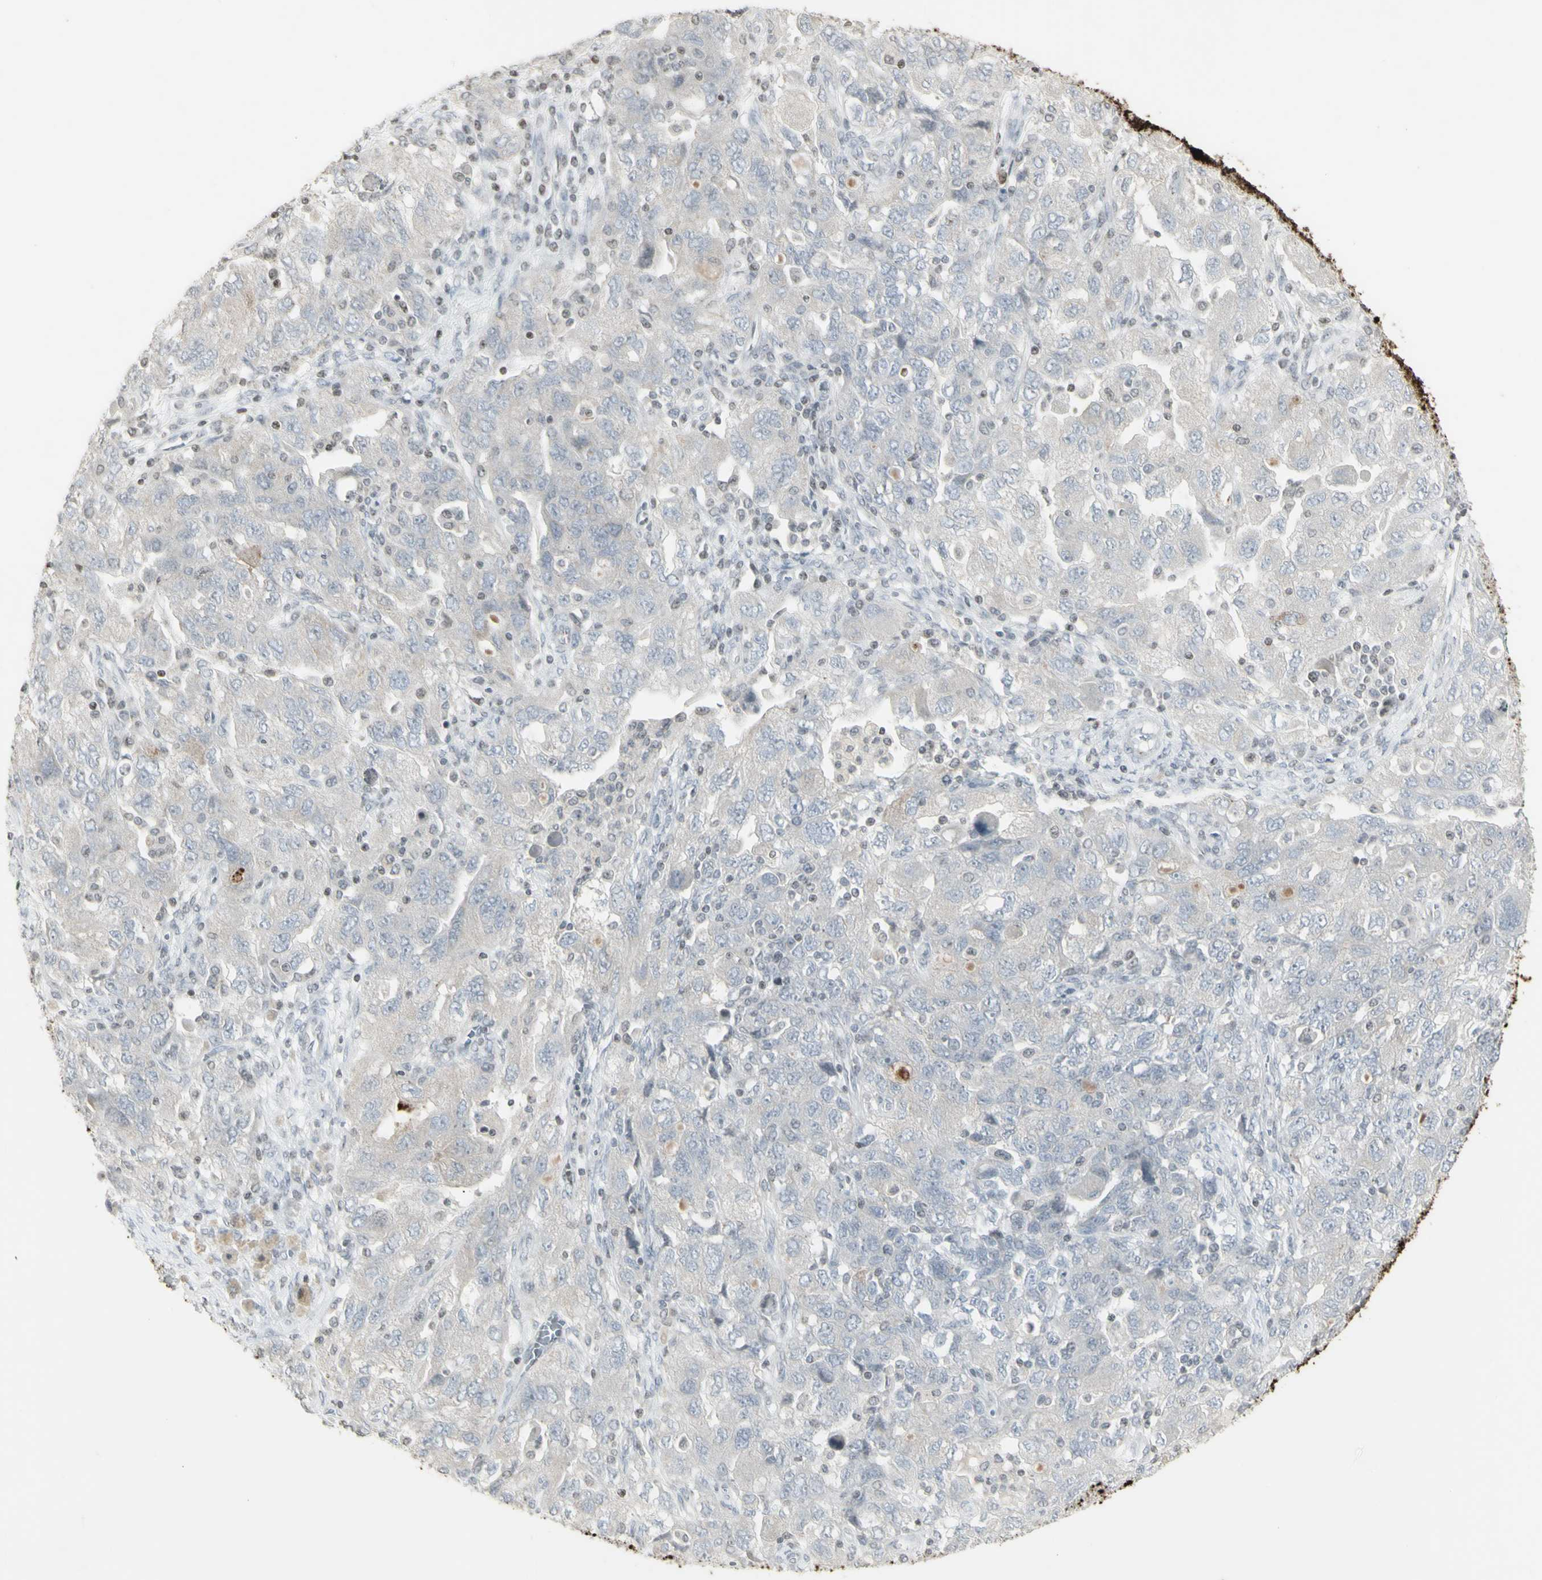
{"staining": {"intensity": "negative", "quantity": "none", "location": "none"}, "tissue": "ovarian cancer", "cell_type": "Tumor cells", "image_type": "cancer", "snomed": [{"axis": "morphology", "description": "Carcinoma, NOS"}, {"axis": "morphology", "description": "Cystadenocarcinoma, serous, NOS"}, {"axis": "topography", "description": "Ovary"}], "caption": "Immunohistochemistry (IHC) photomicrograph of neoplastic tissue: human ovarian cancer (carcinoma) stained with DAB (3,3'-diaminobenzidine) demonstrates no significant protein positivity in tumor cells. The staining is performed using DAB brown chromogen with nuclei counter-stained in using hematoxylin.", "gene": "MUC5AC", "patient": {"sex": "female", "age": 69}}